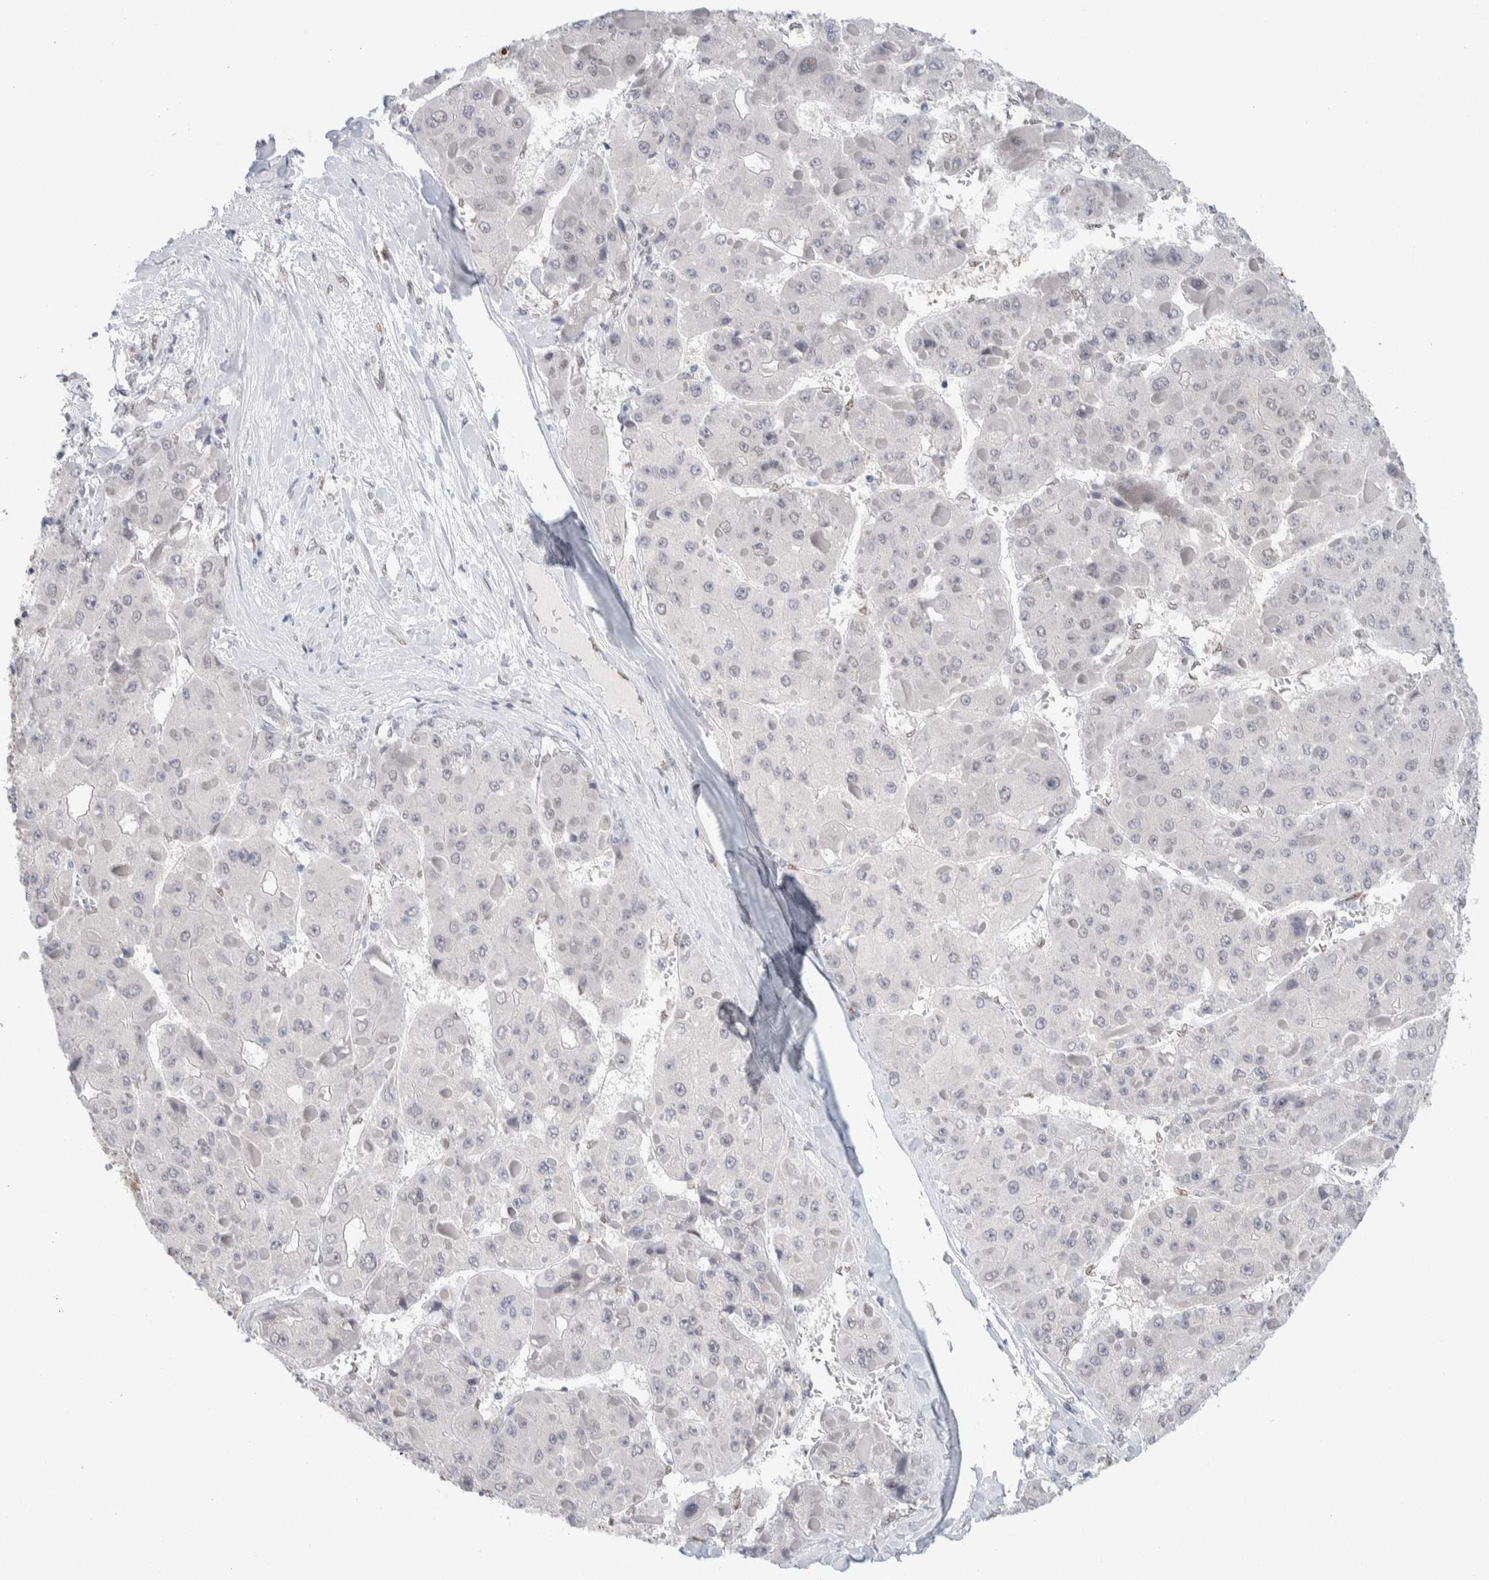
{"staining": {"intensity": "negative", "quantity": "none", "location": "none"}, "tissue": "liver cancer", "cell_type": "Tumor cells", "image_type": "cancer", "snomed": [{"axis": "morphology", "description": "Carcinoma, Hepatocellular, NOS"}, {"axis": "topography", "description": "Liver"}], "caption": "There is no significant positivity in tumor cells of liver cancer.", "gene": "PRMT1", "patient": {"sex": "female", "age": 73}}